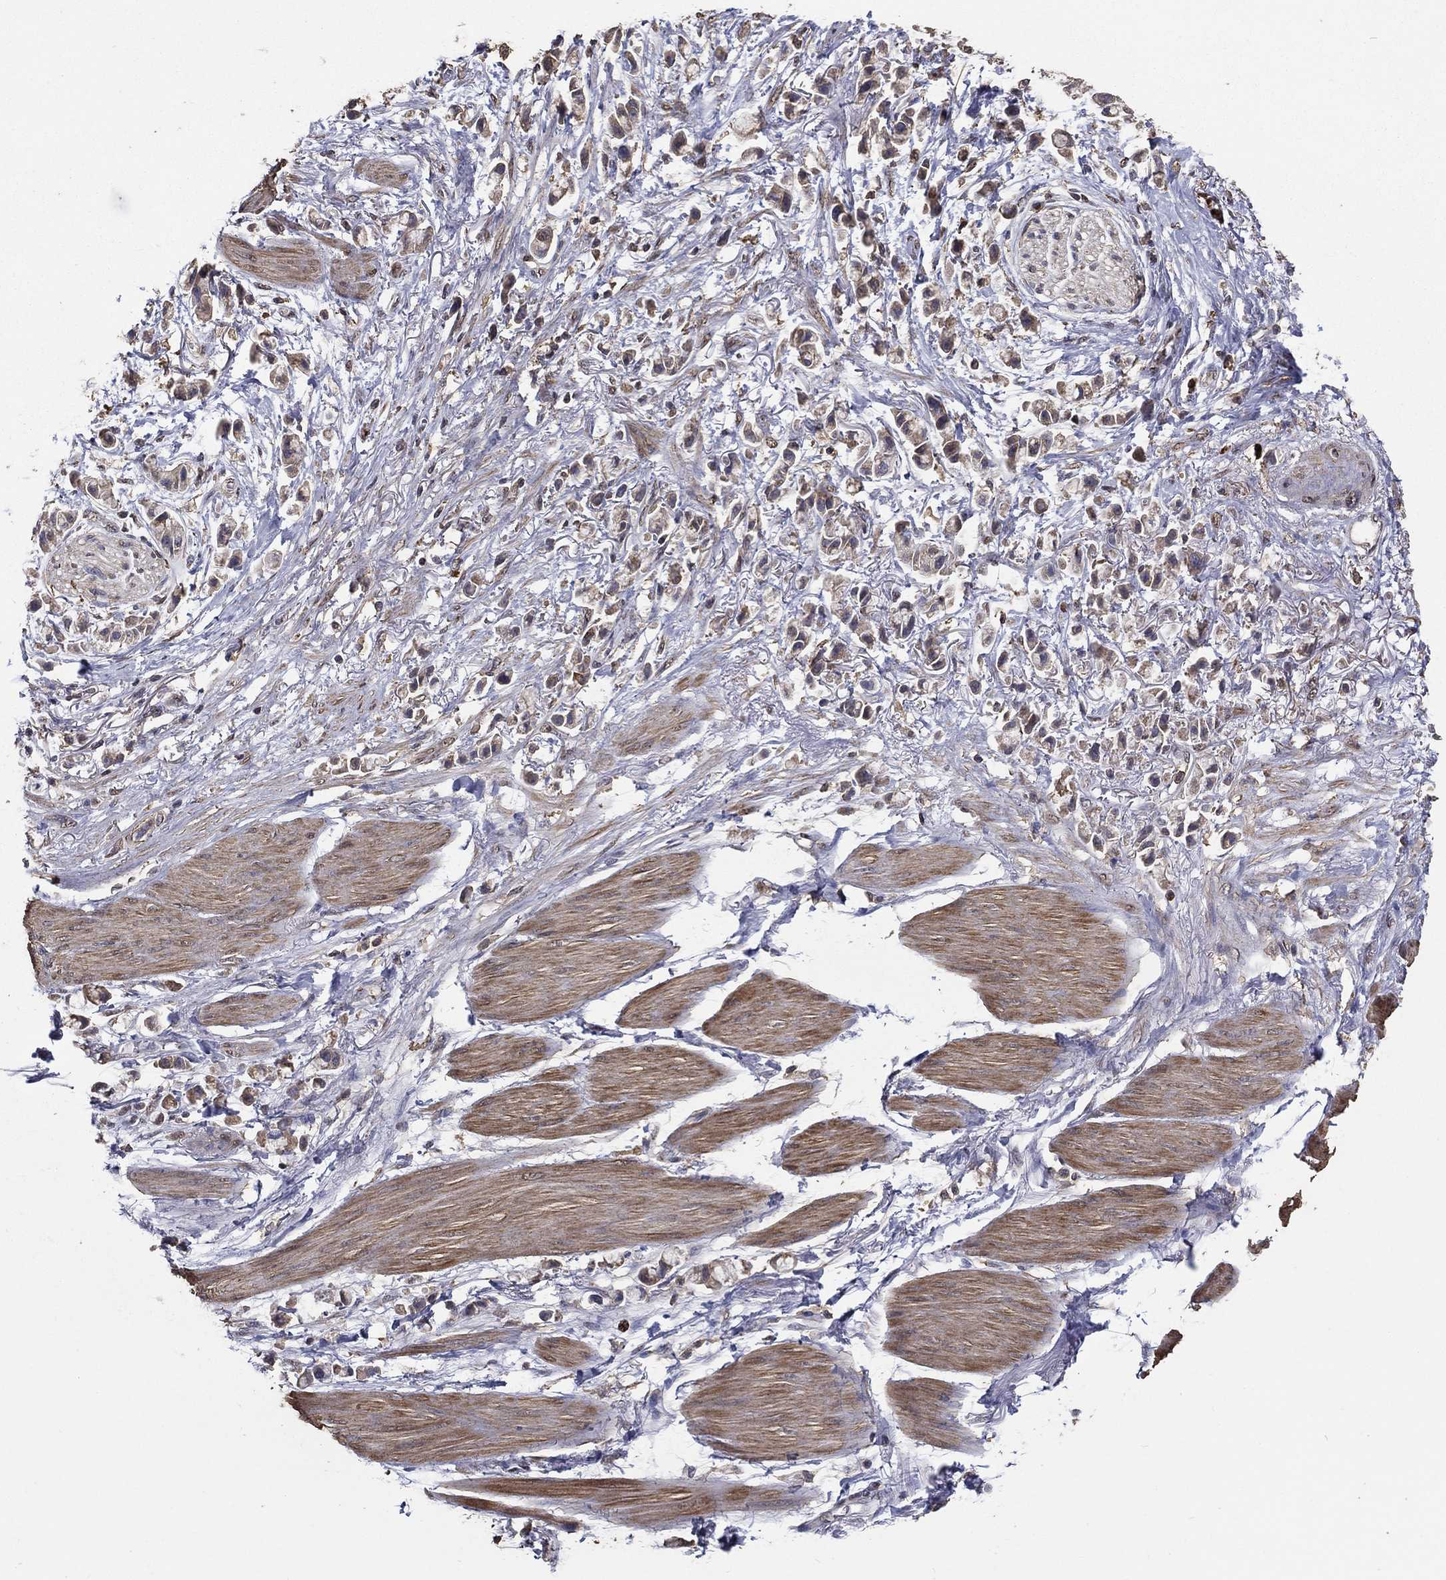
{"staining": {"intensity": "negative", "quantity": "none", "location": "none"}, "tissue": "stomach cancer", "cell_type": "Tumor cells", "image_type": "cancer", "snomed": [{"axis": "morphology", "description": "Adenocarcinoma, NOS"}, {"axis": "topography", "description": "Stomach"}], "caption": "Tumor cells are negative for brown protein staining in stomach cancer (adenocarcinoma).", "gene": "GPR183", "patient": {"sex": "female", "age": 81}}